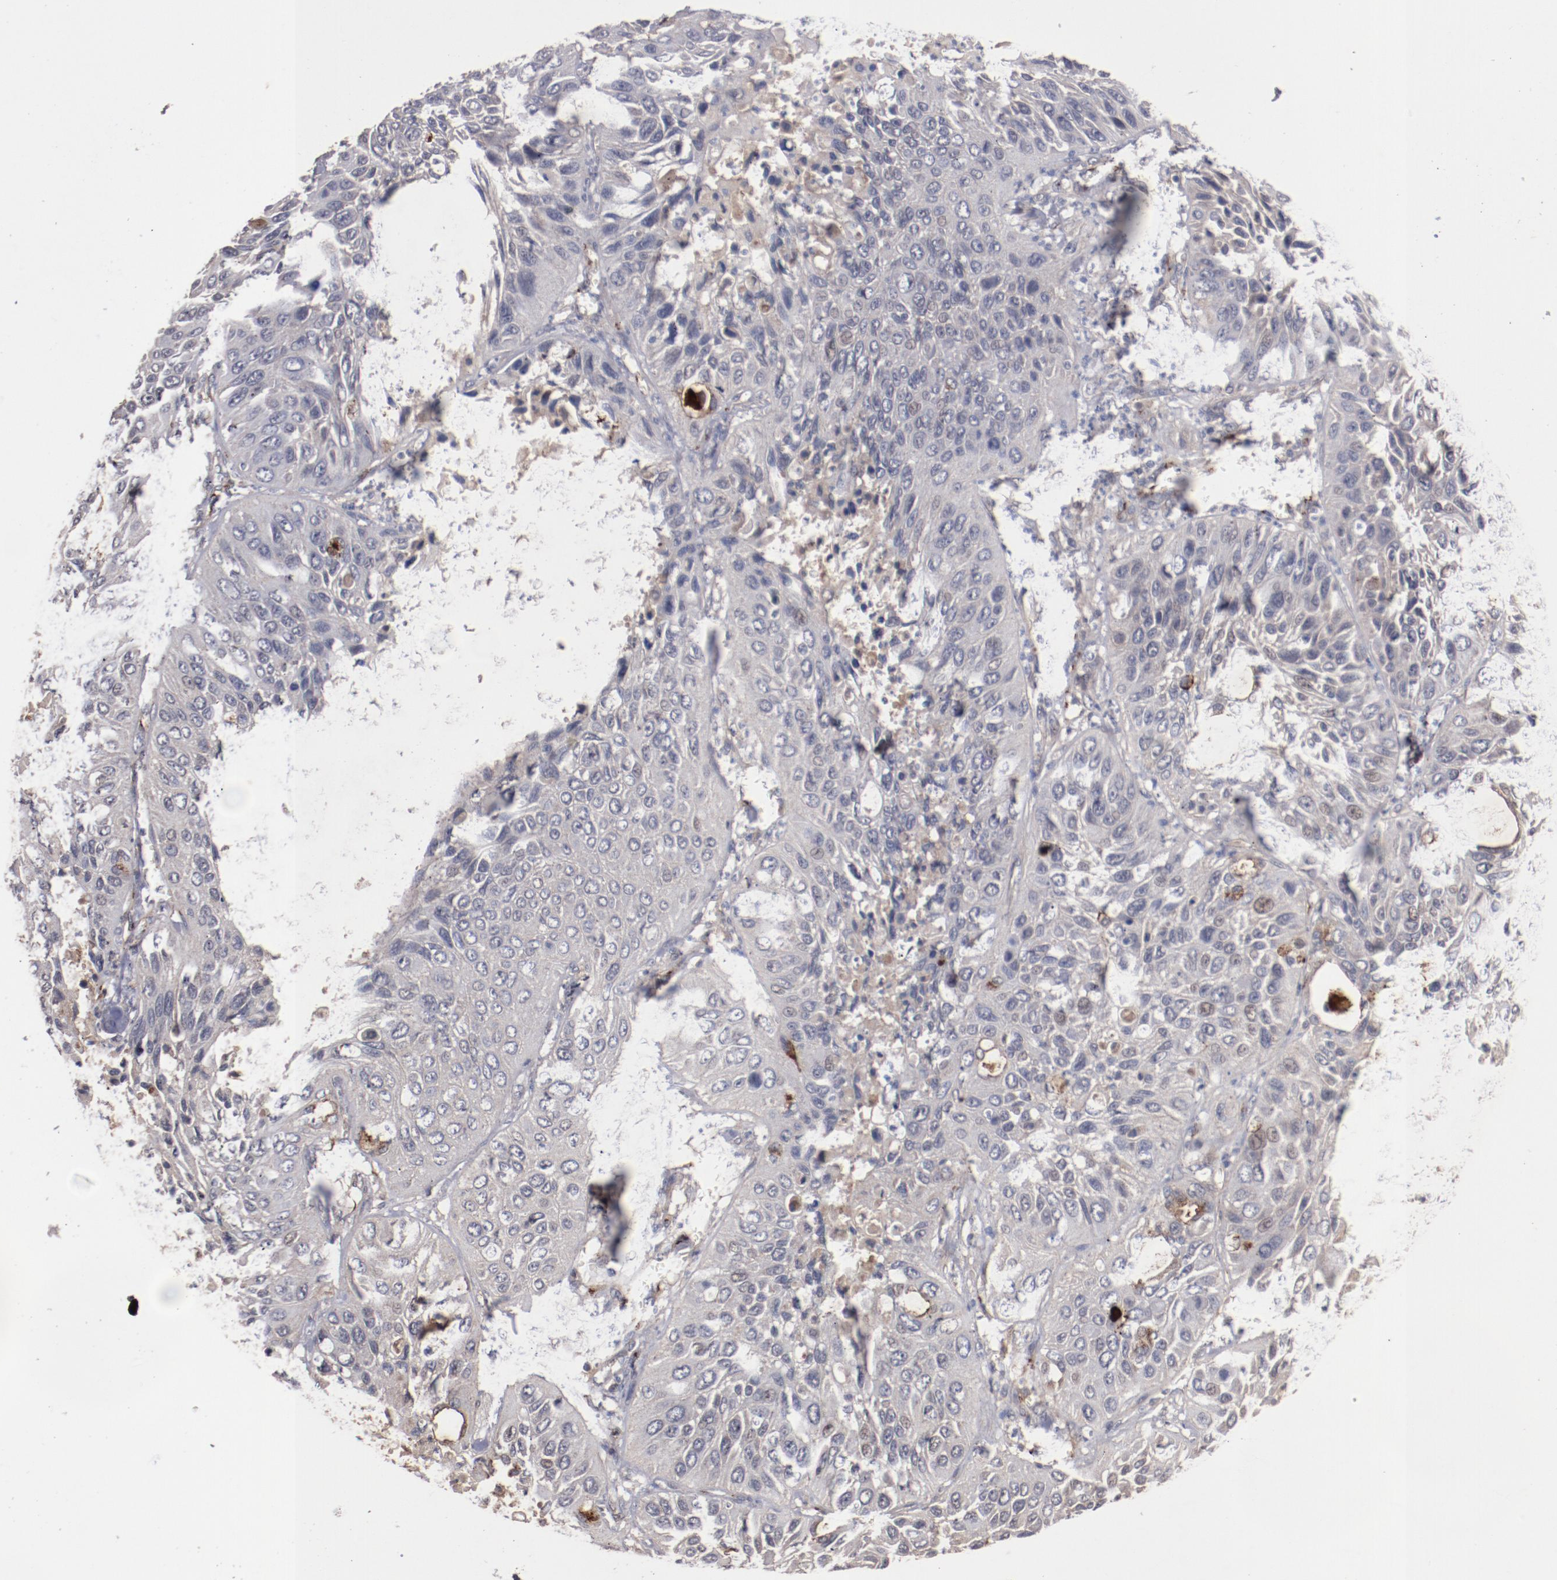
{"staining": {"intensity": "weak", "quantity": "<25%", "location": "cytoplasmic/membranous,nuclear"}, "tissue": "lung cancer", "cell_type": "Tumor cells", "image_type": "cancer", "snomed": [{"axis": "morphology", "description": "Squamous cell carcinoma, NOS"}, {"axis": "topography", "description": "Lung"}], "caption": "The micrograph reveals no significant expression in tumor cells of squamous cell carcinoma (lung).", "gene": "DIPK2B", "patient": {"sex": "female", "age": 76}}